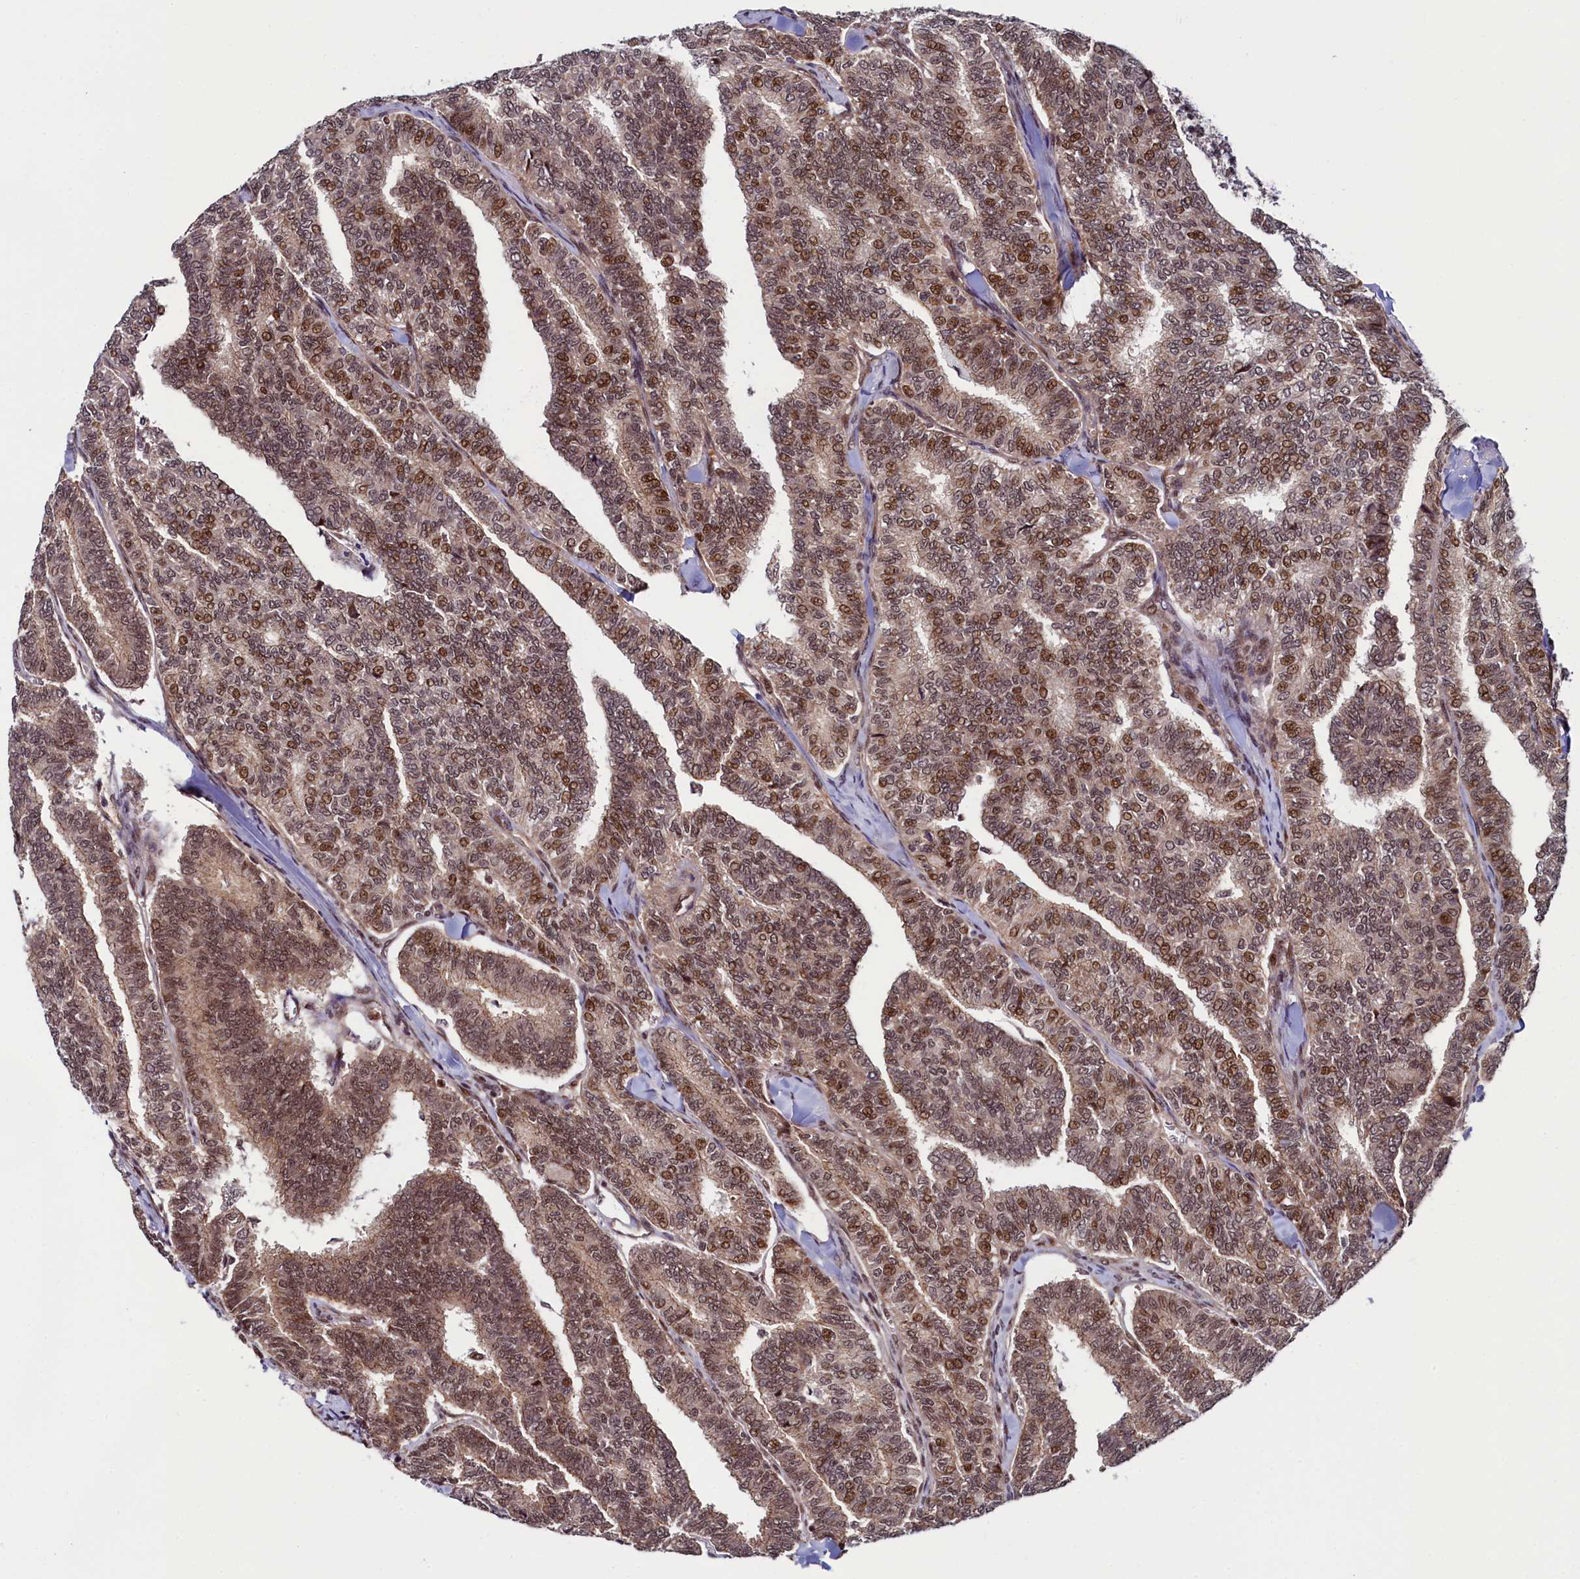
{"staining": {"intensity": "moderate", "quantity": ">75%", "location": "nuclear"}, "tissue": "thyroid cancer", "cell_type": "Tumor cells", "image_type": "cancer", "snomed": [{"axis": "morphology", "description": "Papillary adenocarcinoma, NOS"}, {"axis": "topography", "description": "Thyroid gland"}], "caption": "Immunohistochemistry (IHC) image of neoplastic tissue: human thyroid cancer stained using immunohistochemistry (IHC) reveals medium levels of moderate protein expression localized specifically in the nuclear of tumor cells, appearing as a nuclear brown color.", "gene": "LEO1", "patient": {"sex": "female", "age": 35}}